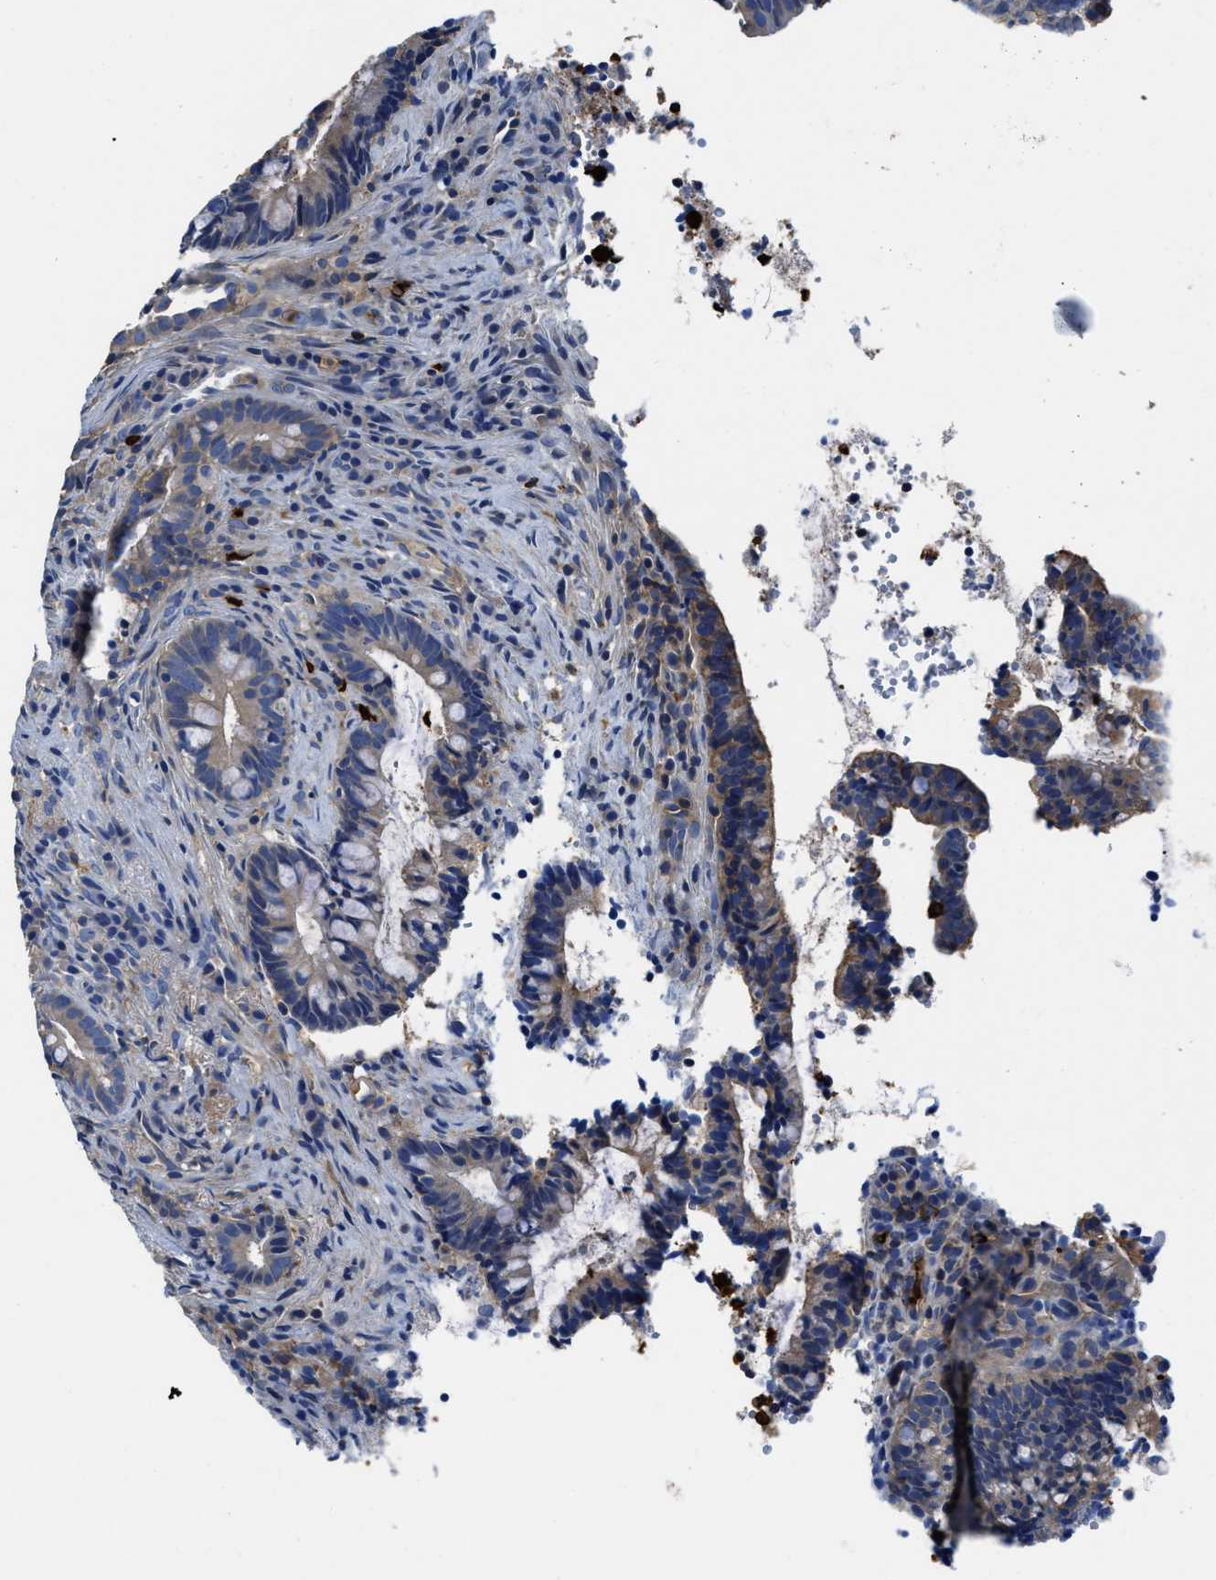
{"staining": {"intensity": "weak", "quantity": "<25%", "location": "cytoplasmic/membranous"}, "tissue": "colorectal cancer", "cell_type": "Tumor cells", "image_type": "cancer", "snomed": [{"axis": "morphology", "description": "Adenocarcinoma, NOS"}, {"axis": "topography", "description": "Colon"}], "caption": "Micrograph shows no significant protein staining in tumor cells of colorectal cancer.", "gene": "TRAF6", "patient": {"sex": "female", "age": 66}}